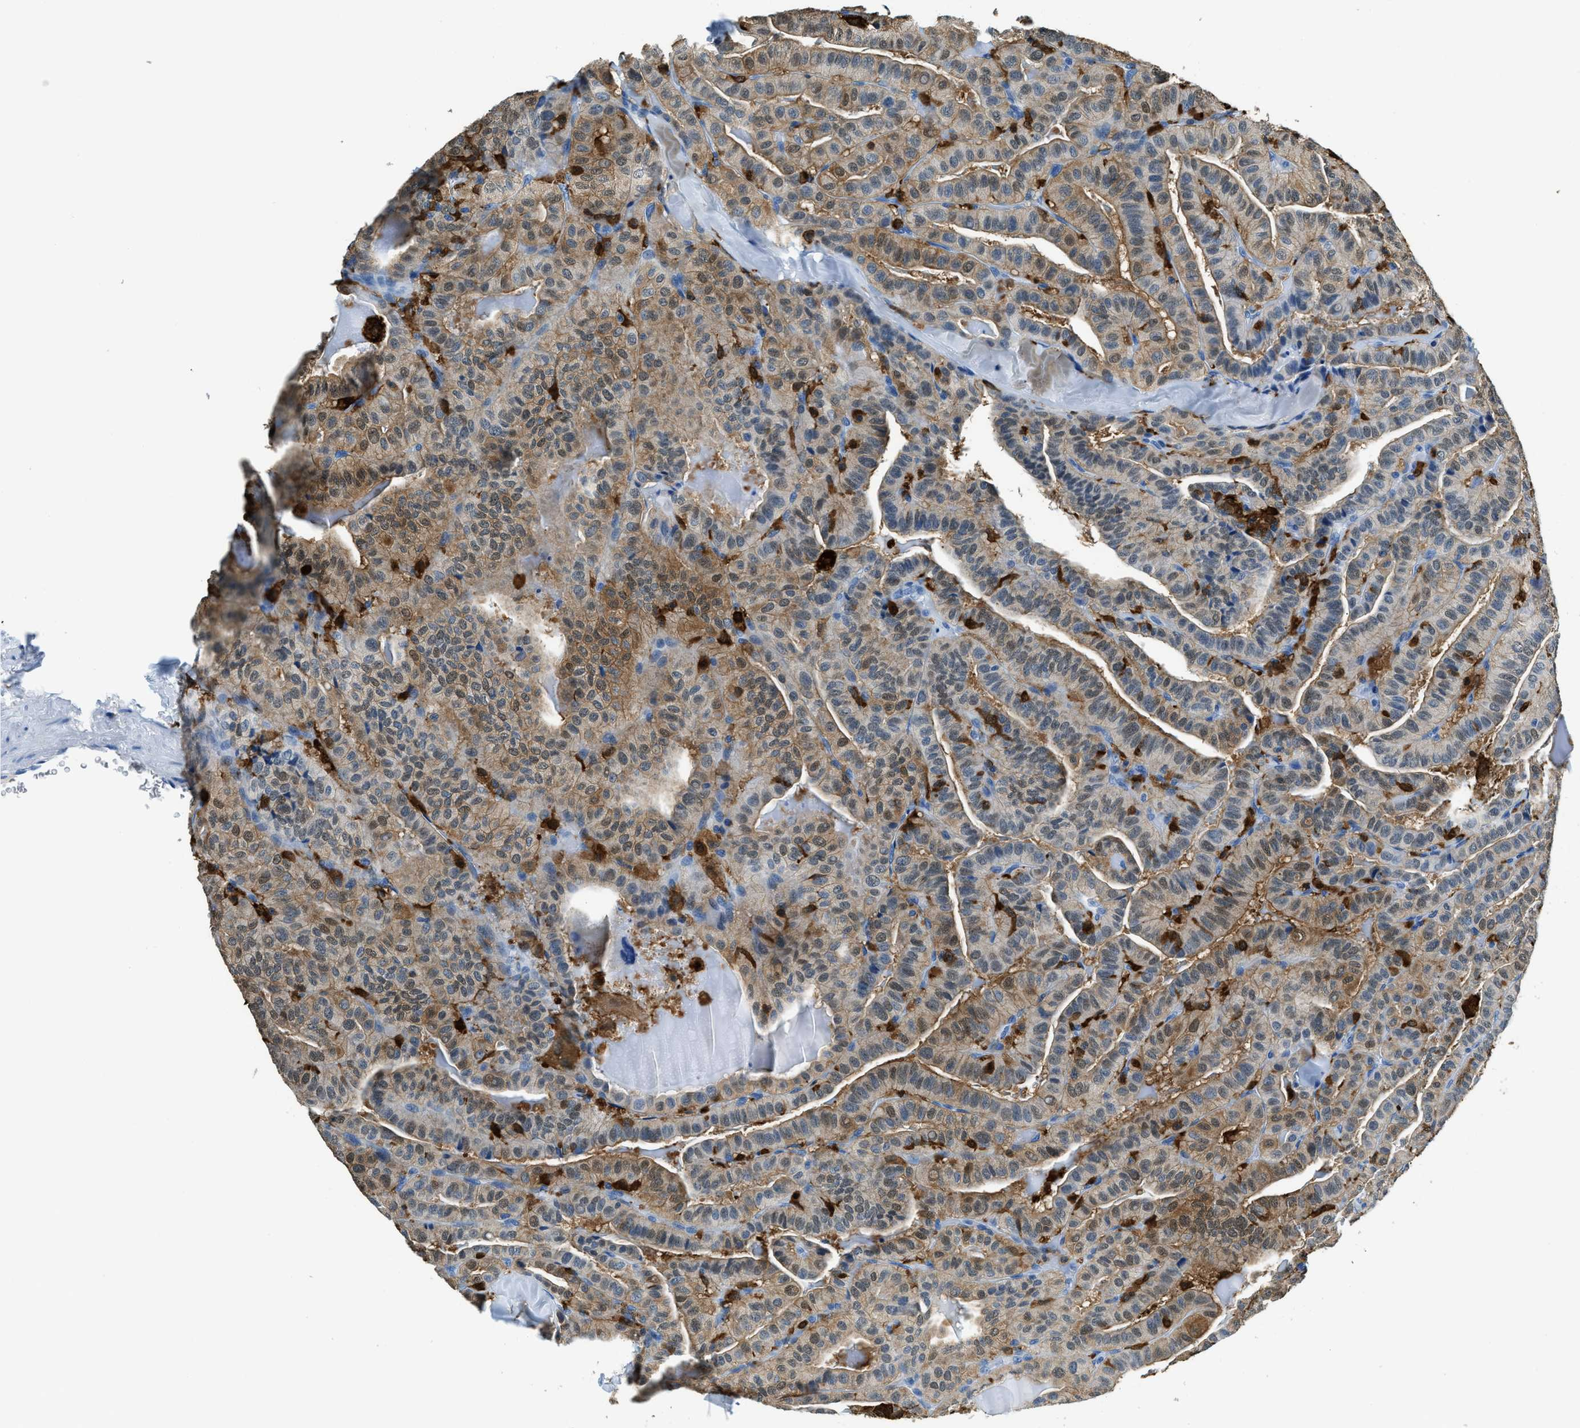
{"staining": {"intensity": "moderate", "quantity": "25%-75%", "location": "cytoplasmic/membranous"}, "tissue": "thyroid cancer", "cell_type": "Tumor cells", "image_type": "cancer", "snomed": [{"axis": "morphology", "description": "Papillary adenocarcinoma, NOS"}, {"axis": "topography", "description": "Thyroid gland"}], "caption": "Human papillary adenocarcinoma (thyroid) stained for a protein (brown) reveals moderate cytoplasmic/membranous positive staining in about 25%-75% of tumor cells.", "gene": "CAPG", "patient": {"sex": "male", "age": 77}}